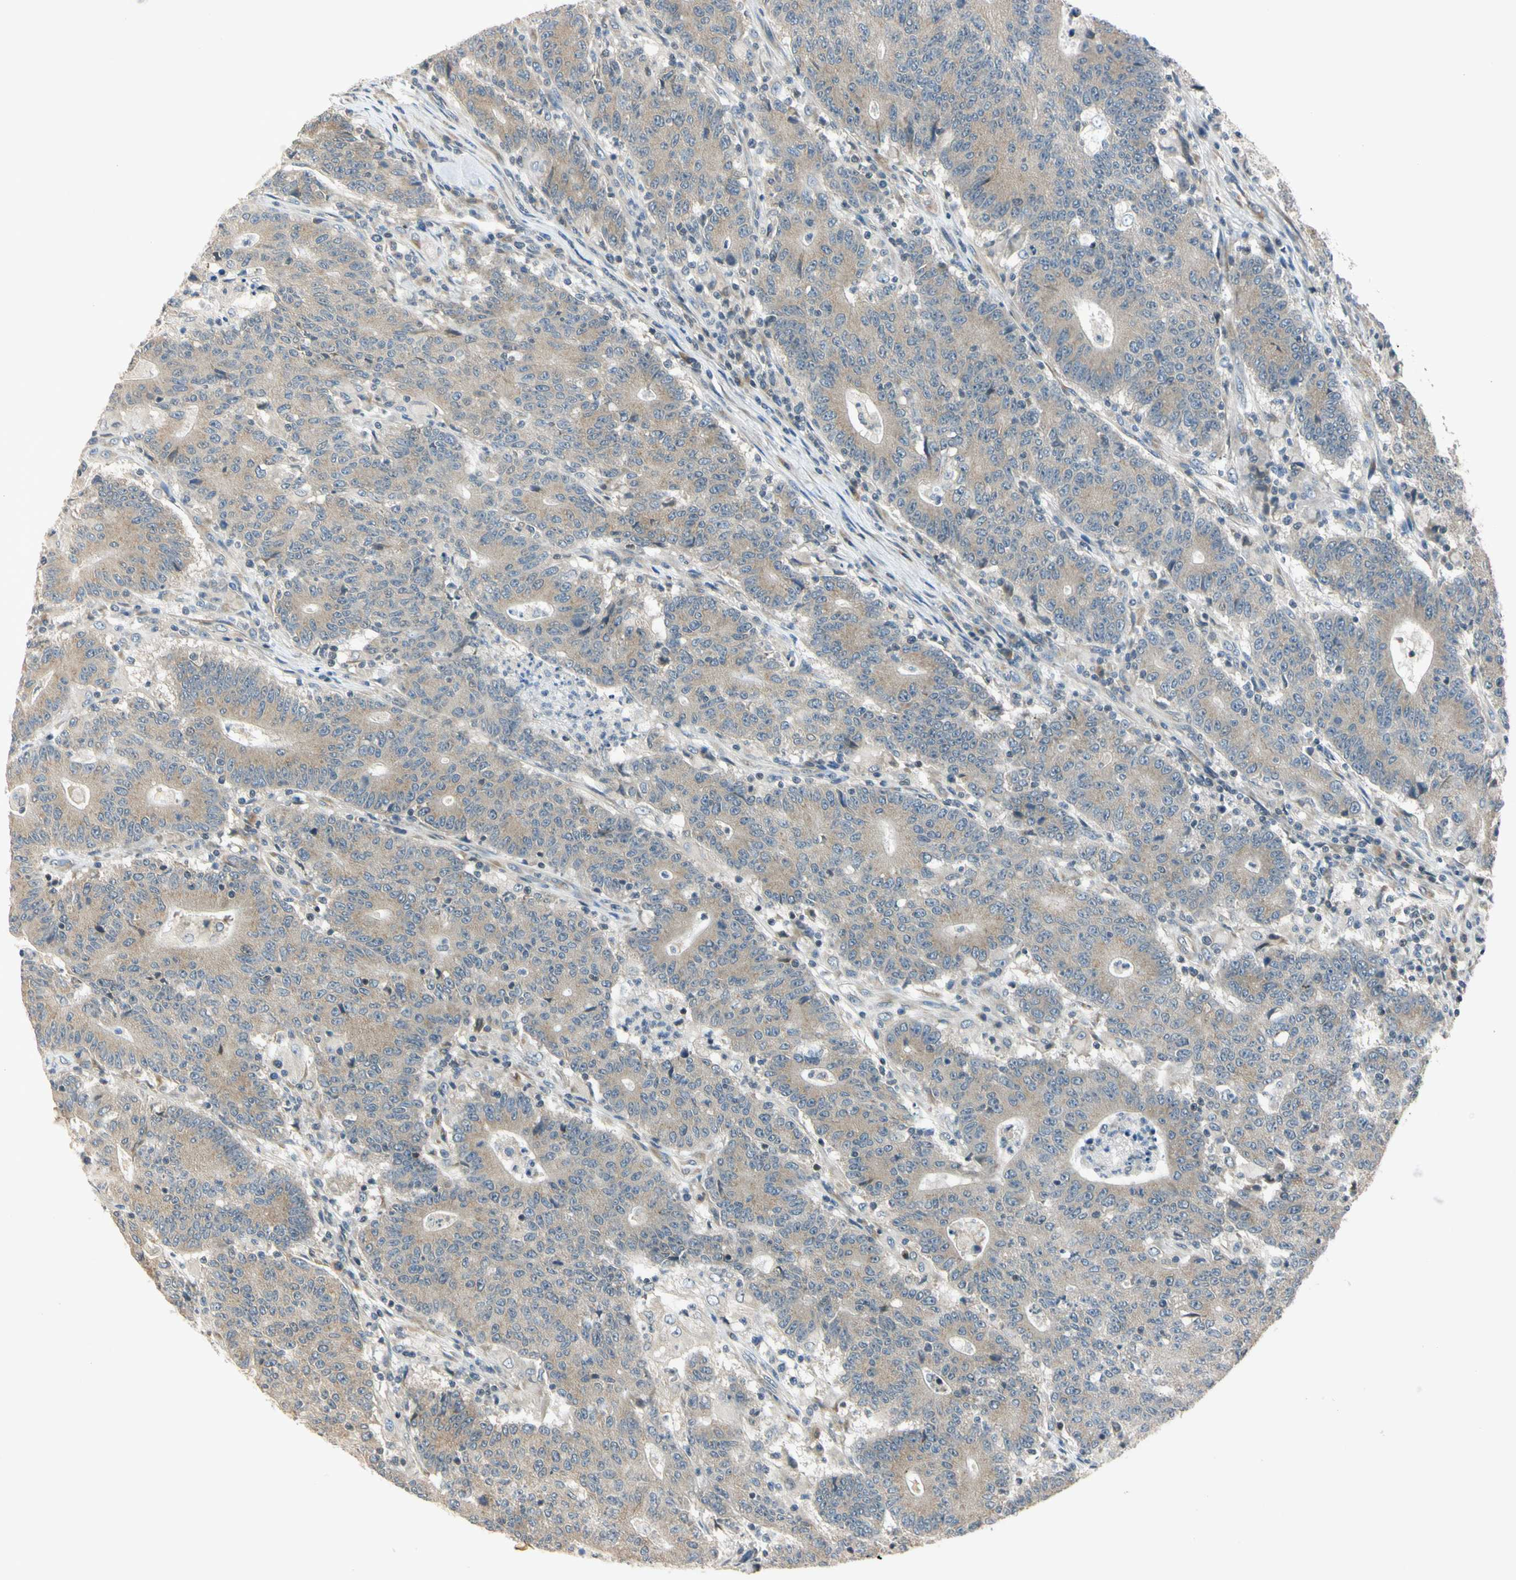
{"staining": {"intensity": "weak", "quantity": ">75%", "location": "cytoplasmic/membranous"}, "tissue": "colorectal cancer", "cell_type": "Tumor cells", "image_type": "cancer", "snomed": [{"axis": "morphology", "description": "Normal tissue, NOS"}, {"axis": "morphology", "description": "Adenocarcinoma, NOS"}, {"axis": "topography", "description": "Colon"}], "caption": "Immunohistochemical staining of human colorectal adenocarcinoma demonstrates weak cytoplasmic/membranous protein positivity in about >75% of tumor cells.", "gene": "RPS6KB2", "patient": {"sex": "female", "age": 75}}